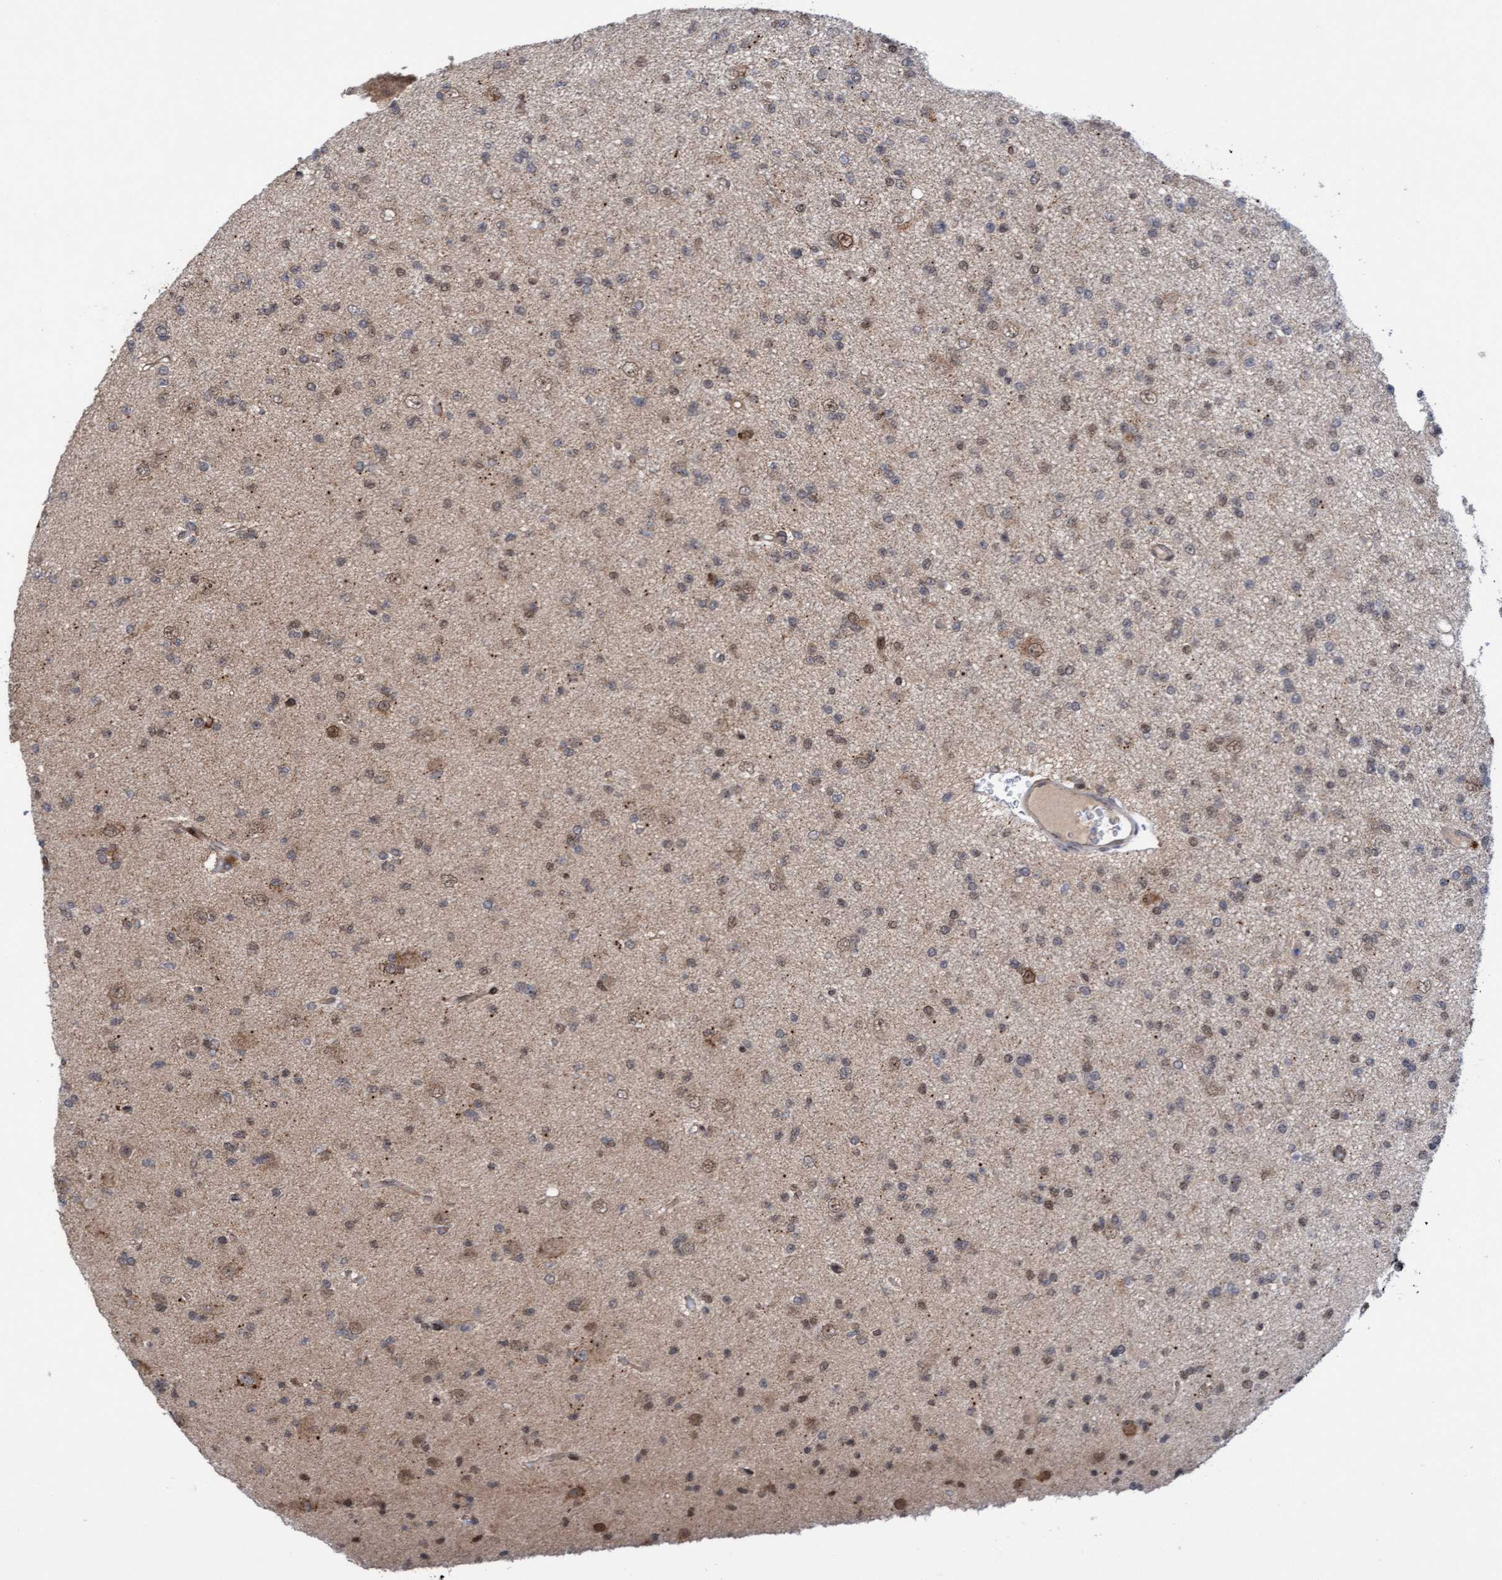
{"staining": {"intensity": "weak", "quantity": "25%-75%", "location": "cytoplasmic/membranous,nuclear"}, "tissue": "glioma", "cell_type": "Tumor cells", "image_type": "cancer", "snomed": [{"axis": "morphology", "description": "Glioma, malignant, Low grade"}, {"axis": "topography", "description": "Brain"}], "caption": "Human malignant glioma (low-grade) stained for a protein (brown) demonstrates weak cytoplasmic/membranous and nuclear positive expression in approximately 25%-75% of tumor cells.", "gene": "TANC2", "patient": {"sex": "female", "age": 22}}